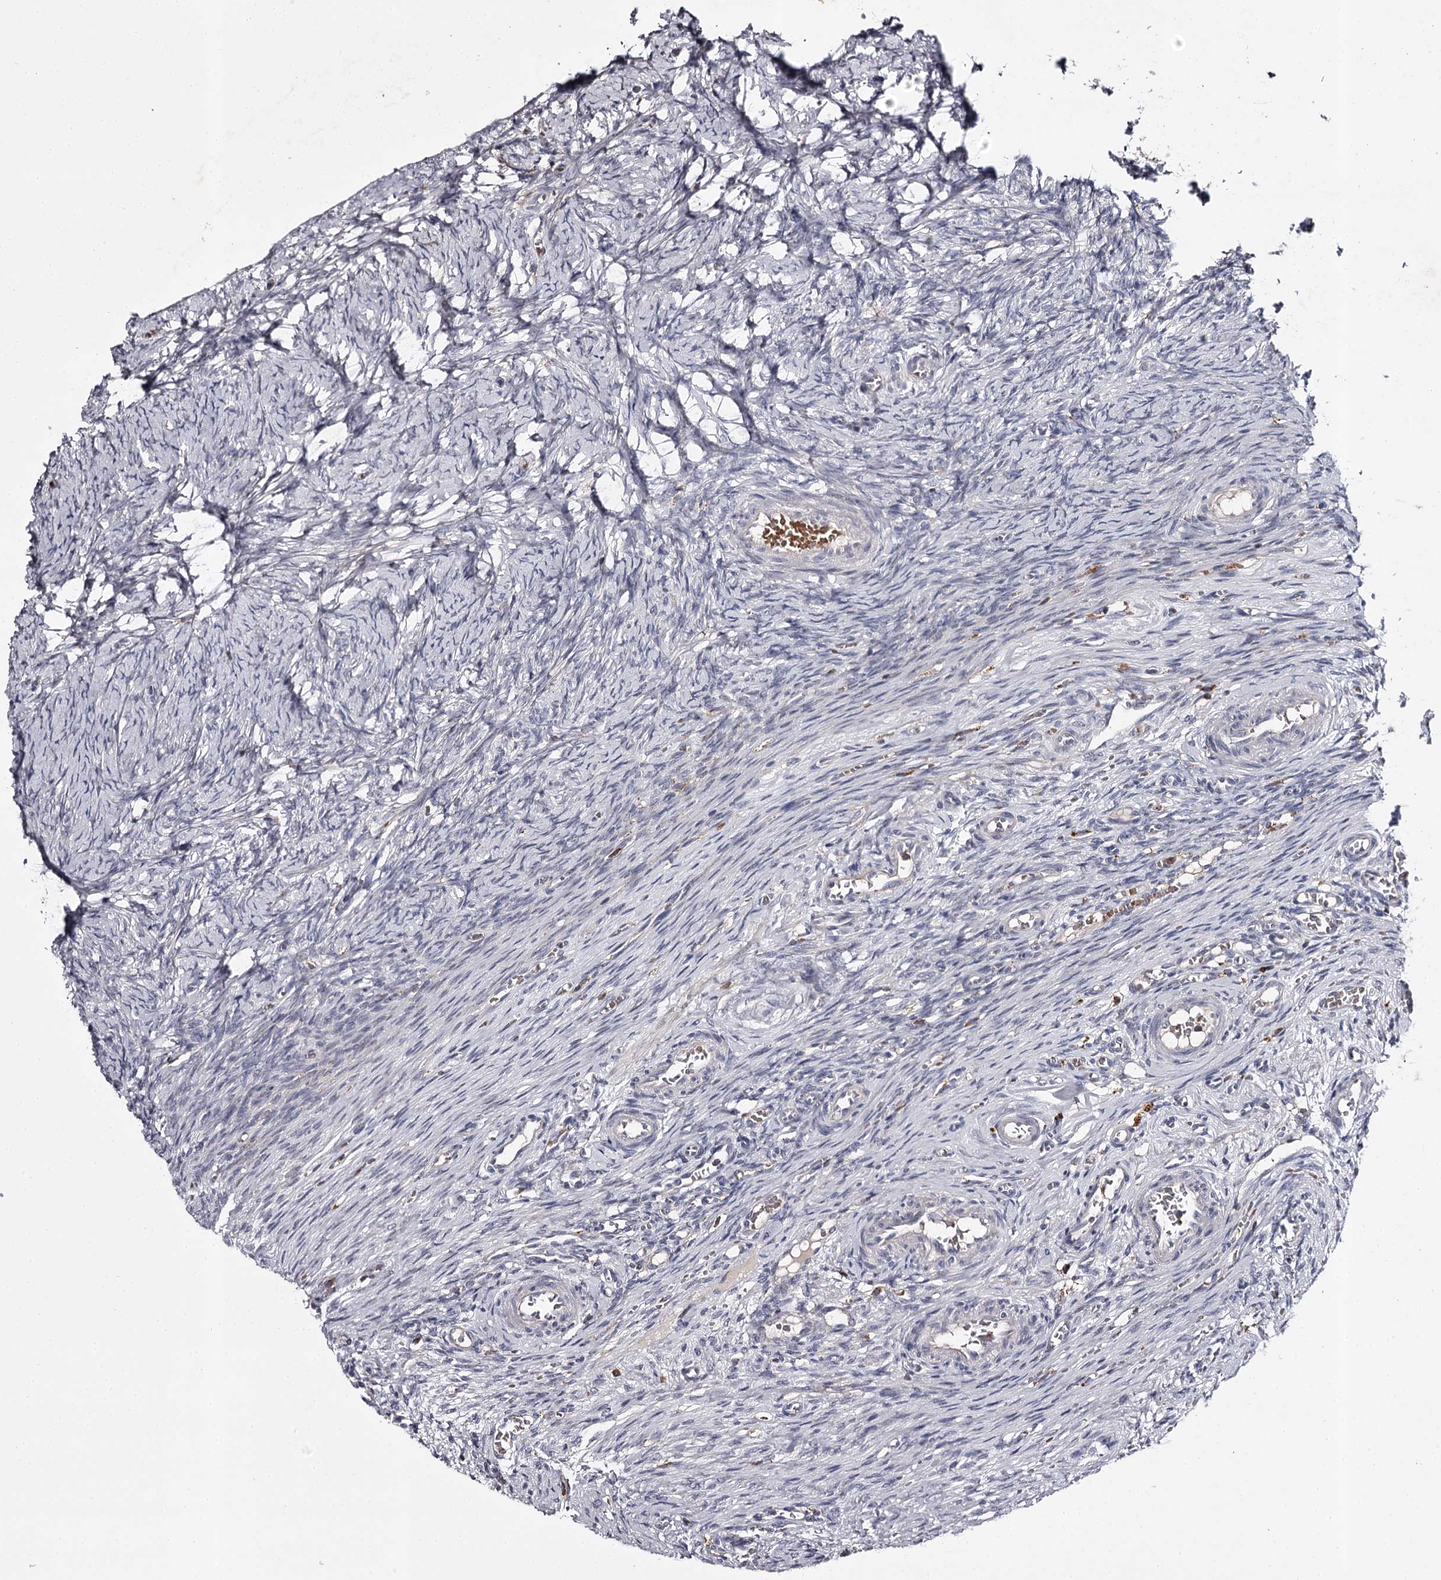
{"staining": {"intensity": "negative", "quantity": "none", "location": "none"}, "tissue": "ovary", "cell_type": "Follicle cells", "image_type": "normal", "snomed": [{"axis": "morphology", "description": "Adenocarcinoma, NOS"}, {"axis": "topography", "description": "Endometrium"}], "caption": "High magnification brightfield microscopy of normal ovary stained with DAB (brown) and counterstained with hematoxylin (blue): follicle cells show no significant positivity. The staining was performed using DAB (3,3'-diaminobenzidine) to visualize the protein expression in brown, while the nuclei were stained in blue with hematoxylin (Magnification: 20x).", "gene": "RASSF6", "patient": {"sex": "female", "age": 32}}